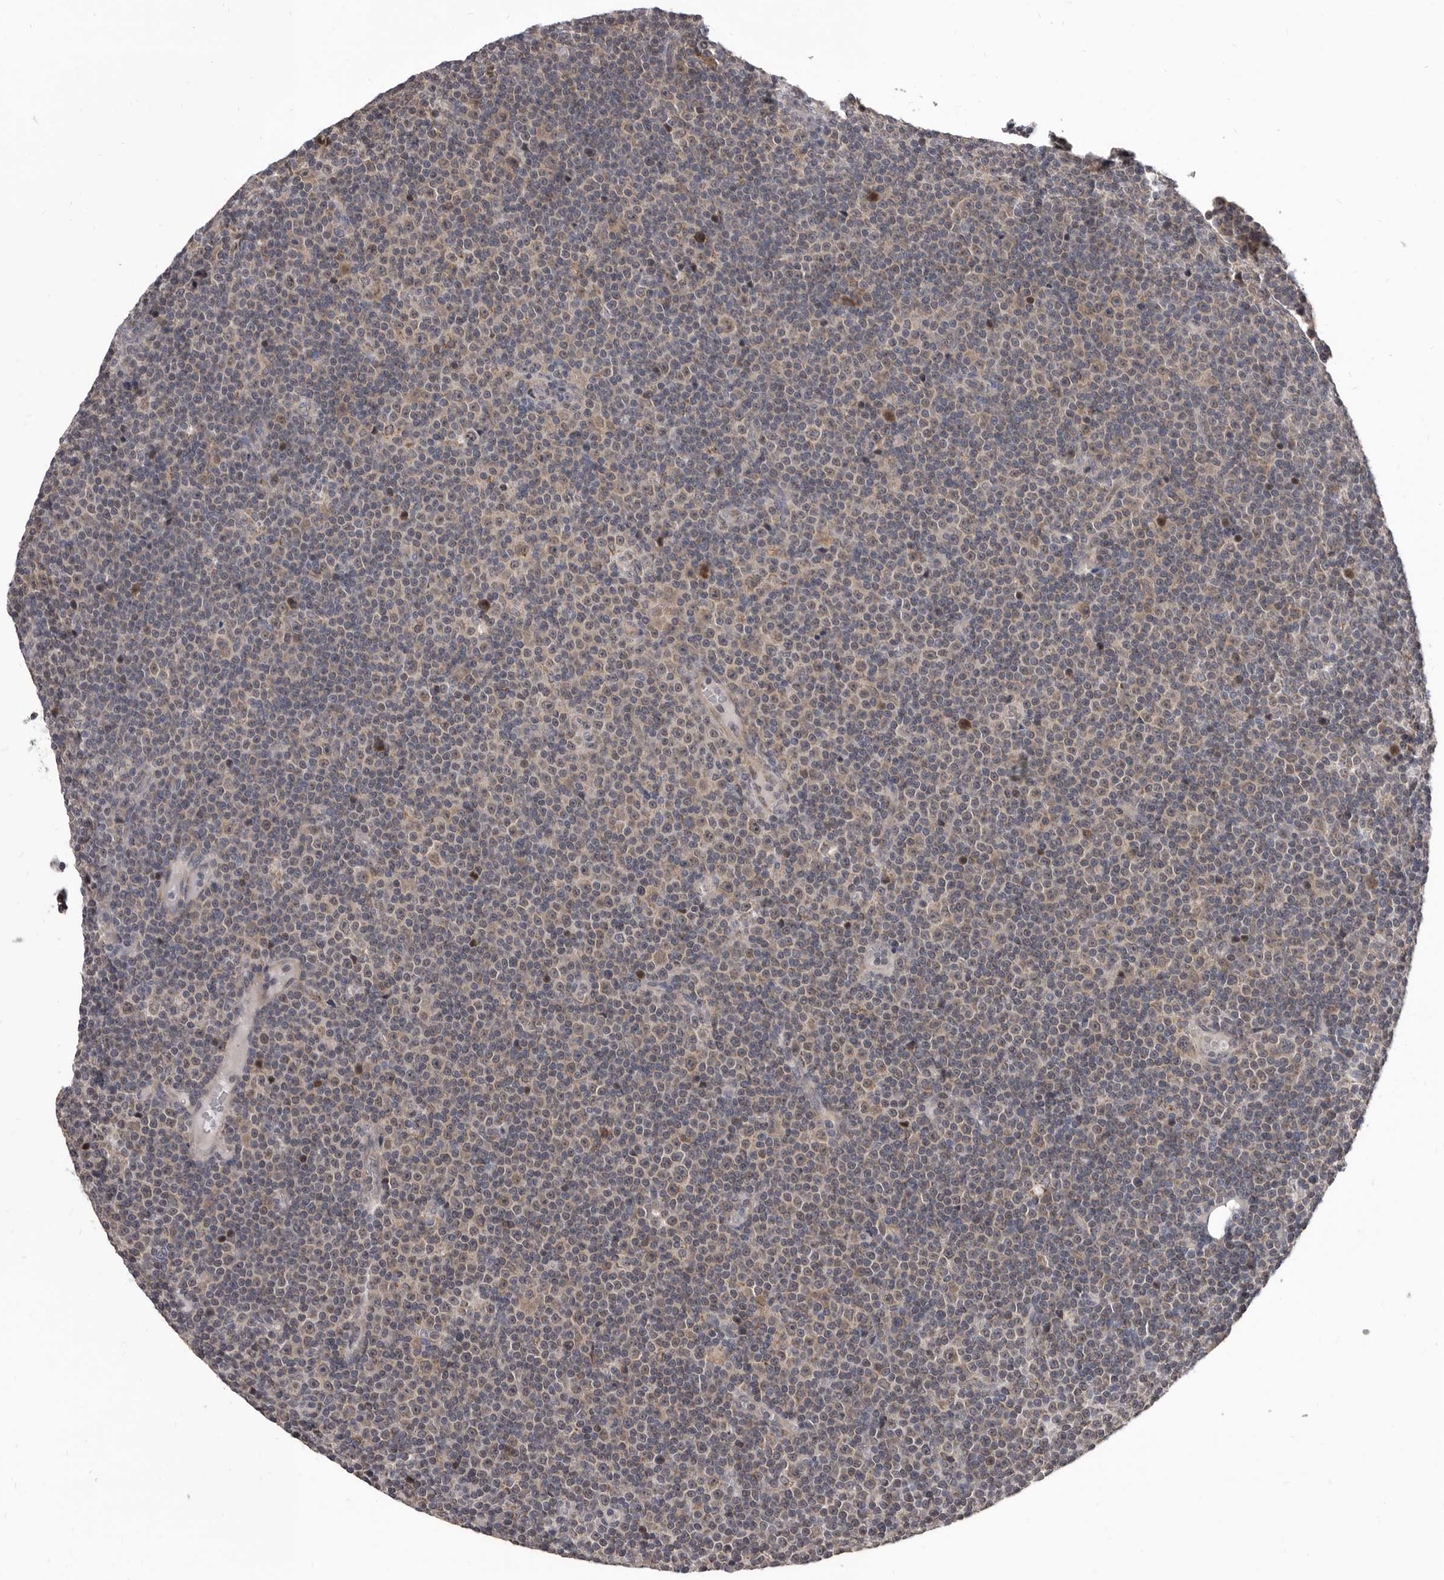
{"staining": {"intensity": "weak", "quantity": "25%-75%", "location": "cytoplasmic/membranous"}, "tissue": "lymphoma", "cell_type": "Tumor cells", "image_type": "cancer", "snomed": [{"axis": "morphology", "description": "Malignant lymphoma, non-Hodgkin's type, Low grade"}, {"axis": "topography", "description": "Lymph node"}], "caption": "Lymphoma tissue reveals weak cytoplasmic/membranous staining in about 25%-75% of tumor cells", "gene": "MAP3K14", "patient": {"sex": "female", "age": 67}}